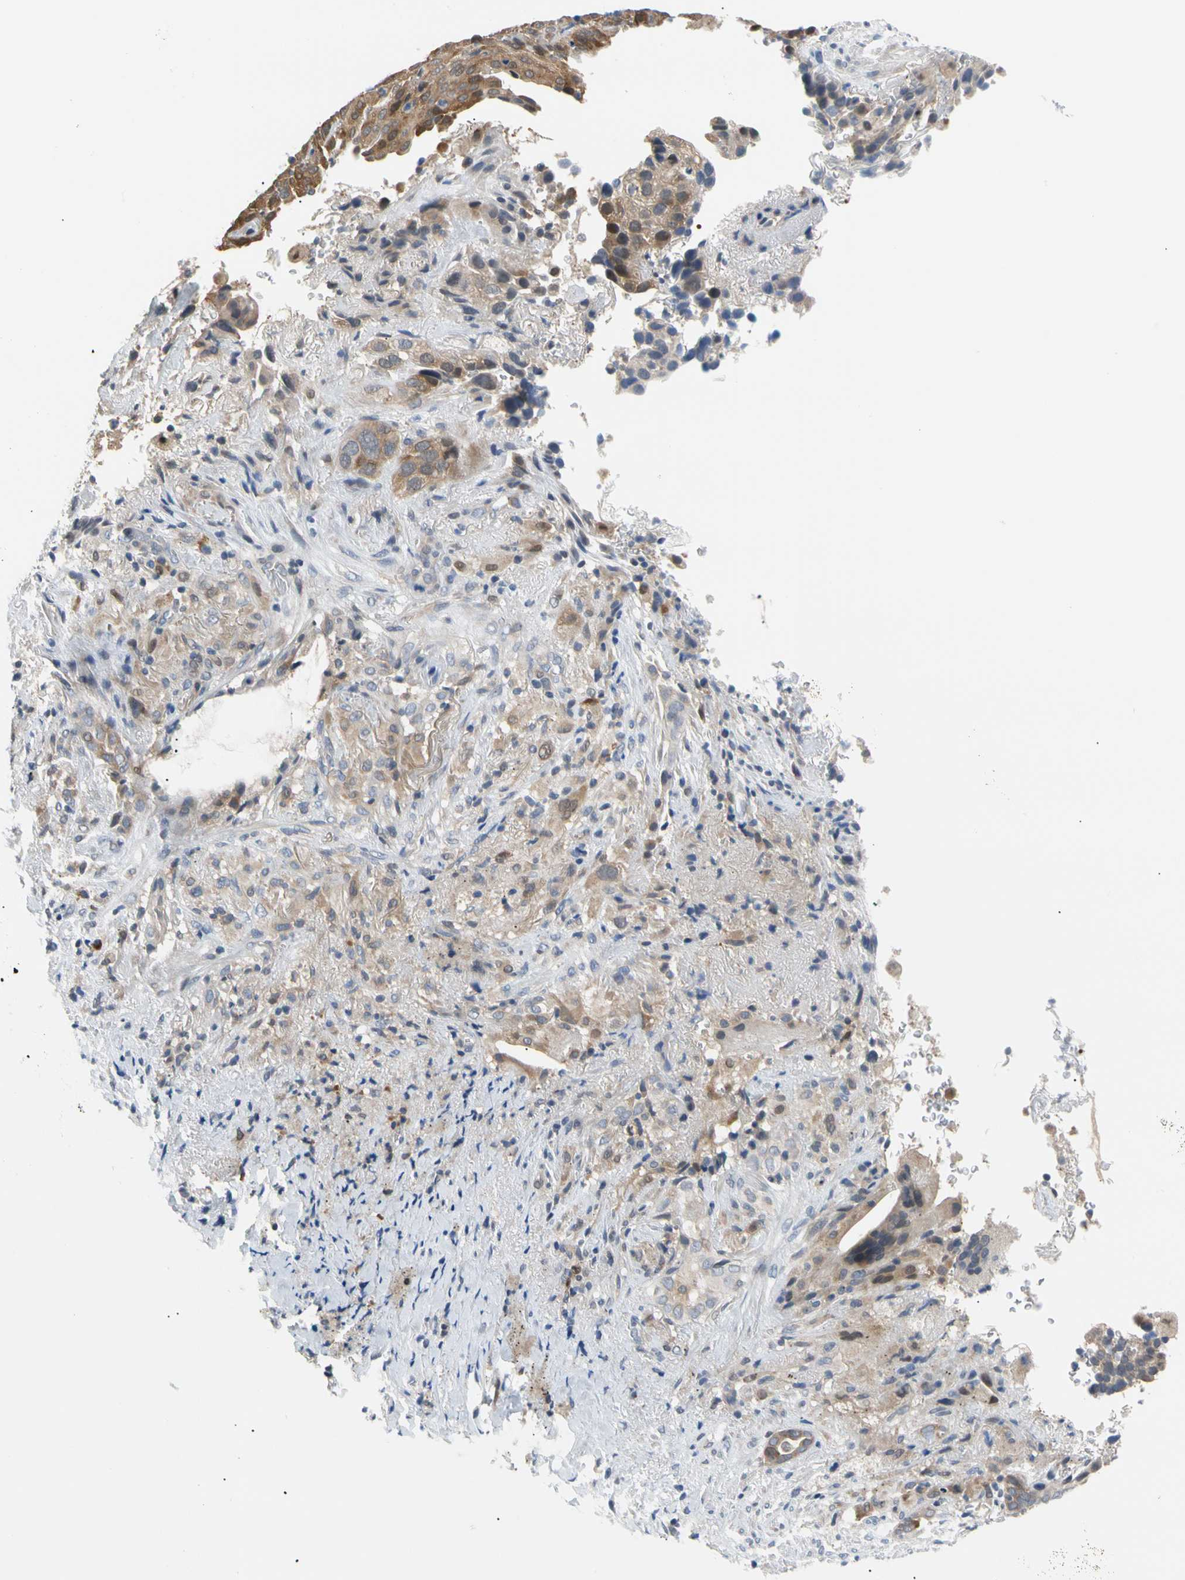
{"staining": {"intensity": "moderate", "quantity": "25%-75%", "location": "cytoplasmic/membranous"}, "tissue": "lung cancer", "cell_type": "Tumor cells", "image_type": "cancer", "snomed": [{"axis": "morphology", "description": "Squamous cell carcinoma, NOS"}, {"axis": "topography", "description": "Lung"}], "caption": "Lung cancer tissue demonstrates moderate cytoplasmic/membranous expression in about 25%-75% of tumor cells, visualized by immunohistochemistry.", "gene": "SEC23B", "patient": {"sex": "male", "age": 54}}